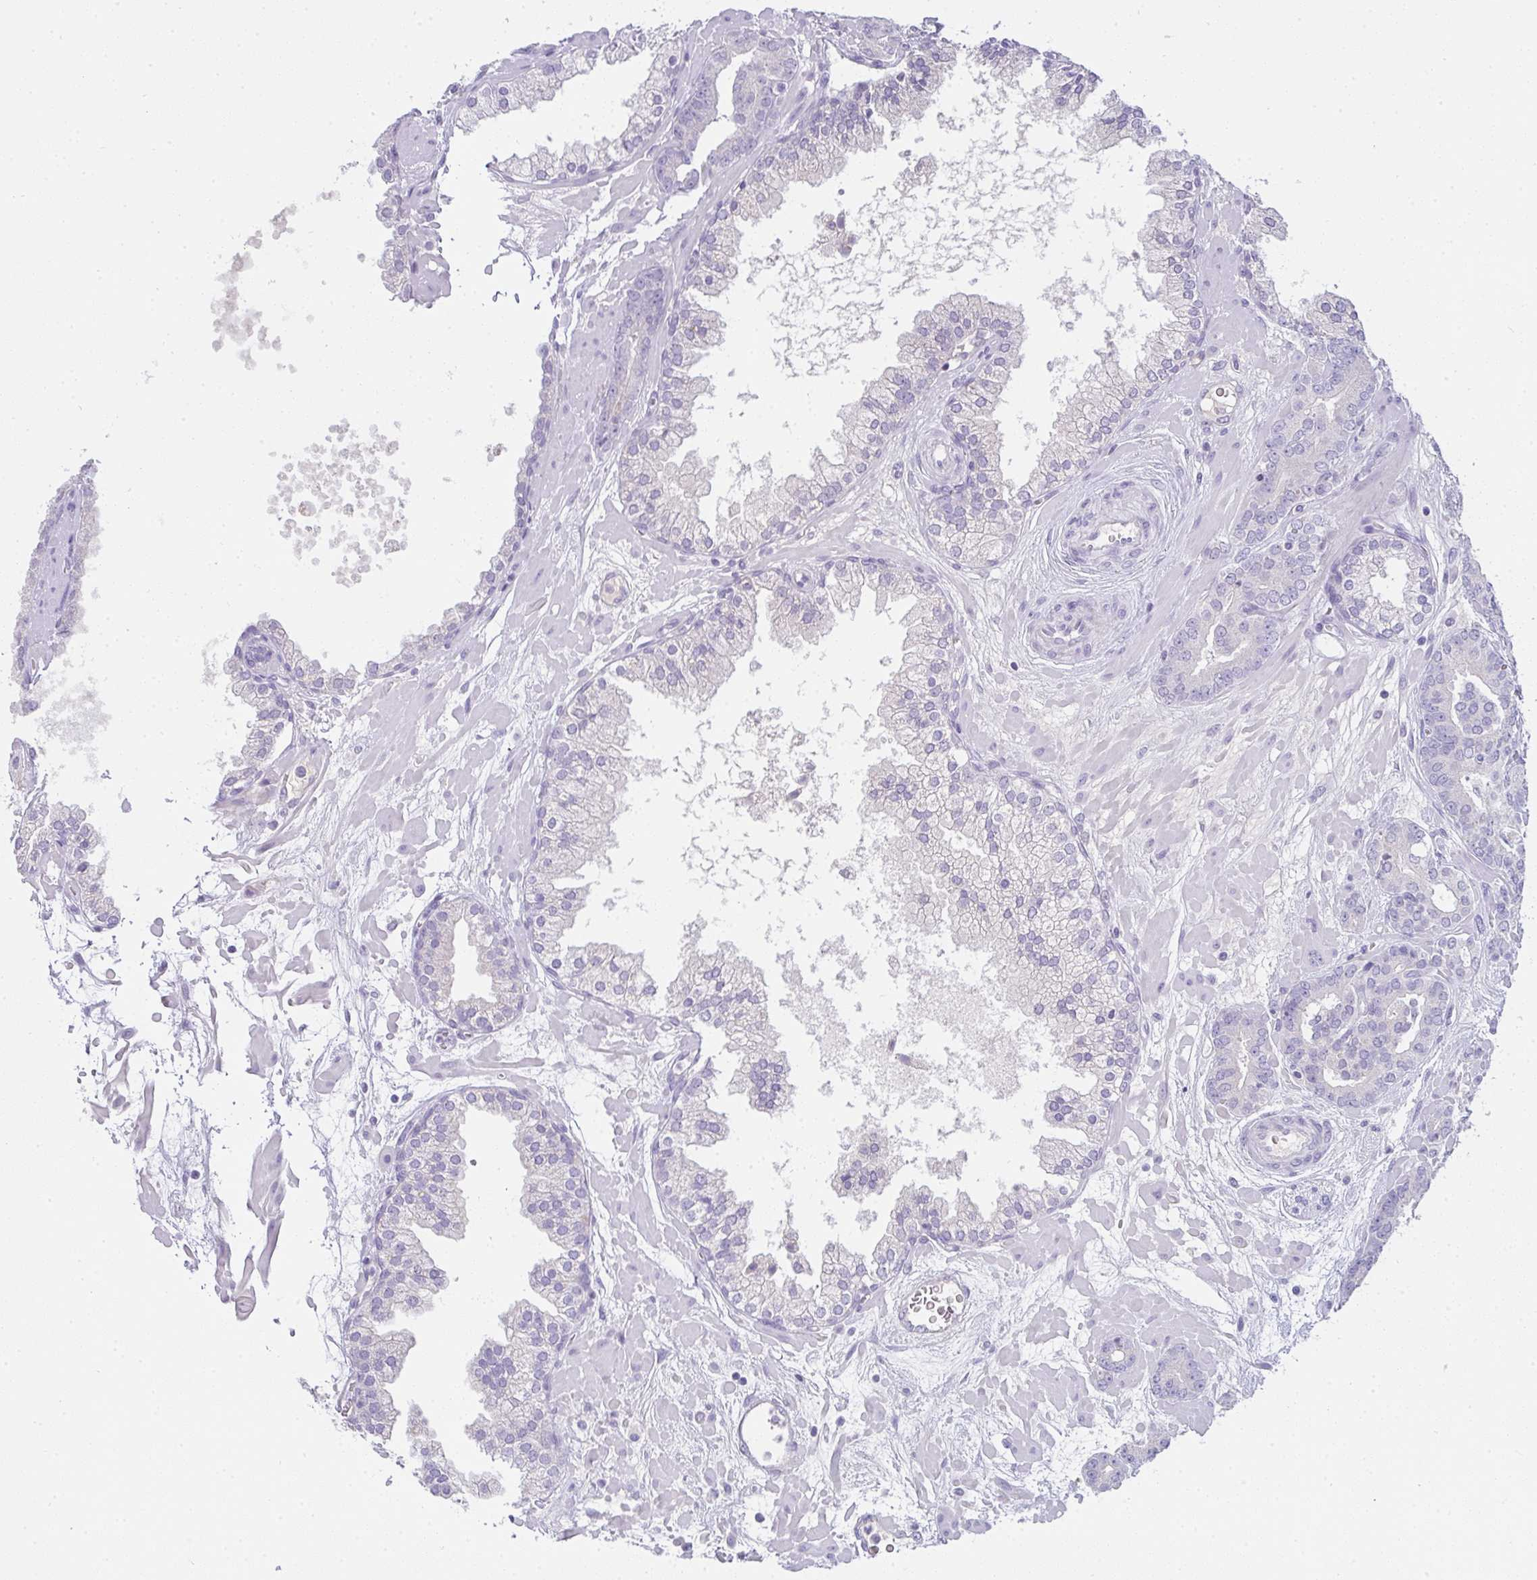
{"staining": {"intensity": "negative", "quantity": "none", "location": "none"}, "tissue": "prostate cancer", "cell_type": "Tumor cells", "image_type": "cancer", "snomed": [{"axis": "morphology", "description": "Adenocarcinoma, High grade"}, {"axis": "topography", "description": "Prostate"}], "caption": "A micrograph of prostate cancer (adenocarcinoma (high-grade)) stained for a protein exhibits no brown staining in tumor cells.", "gene": "COX7B", "patient": {"sex": "male", "age": 66}}